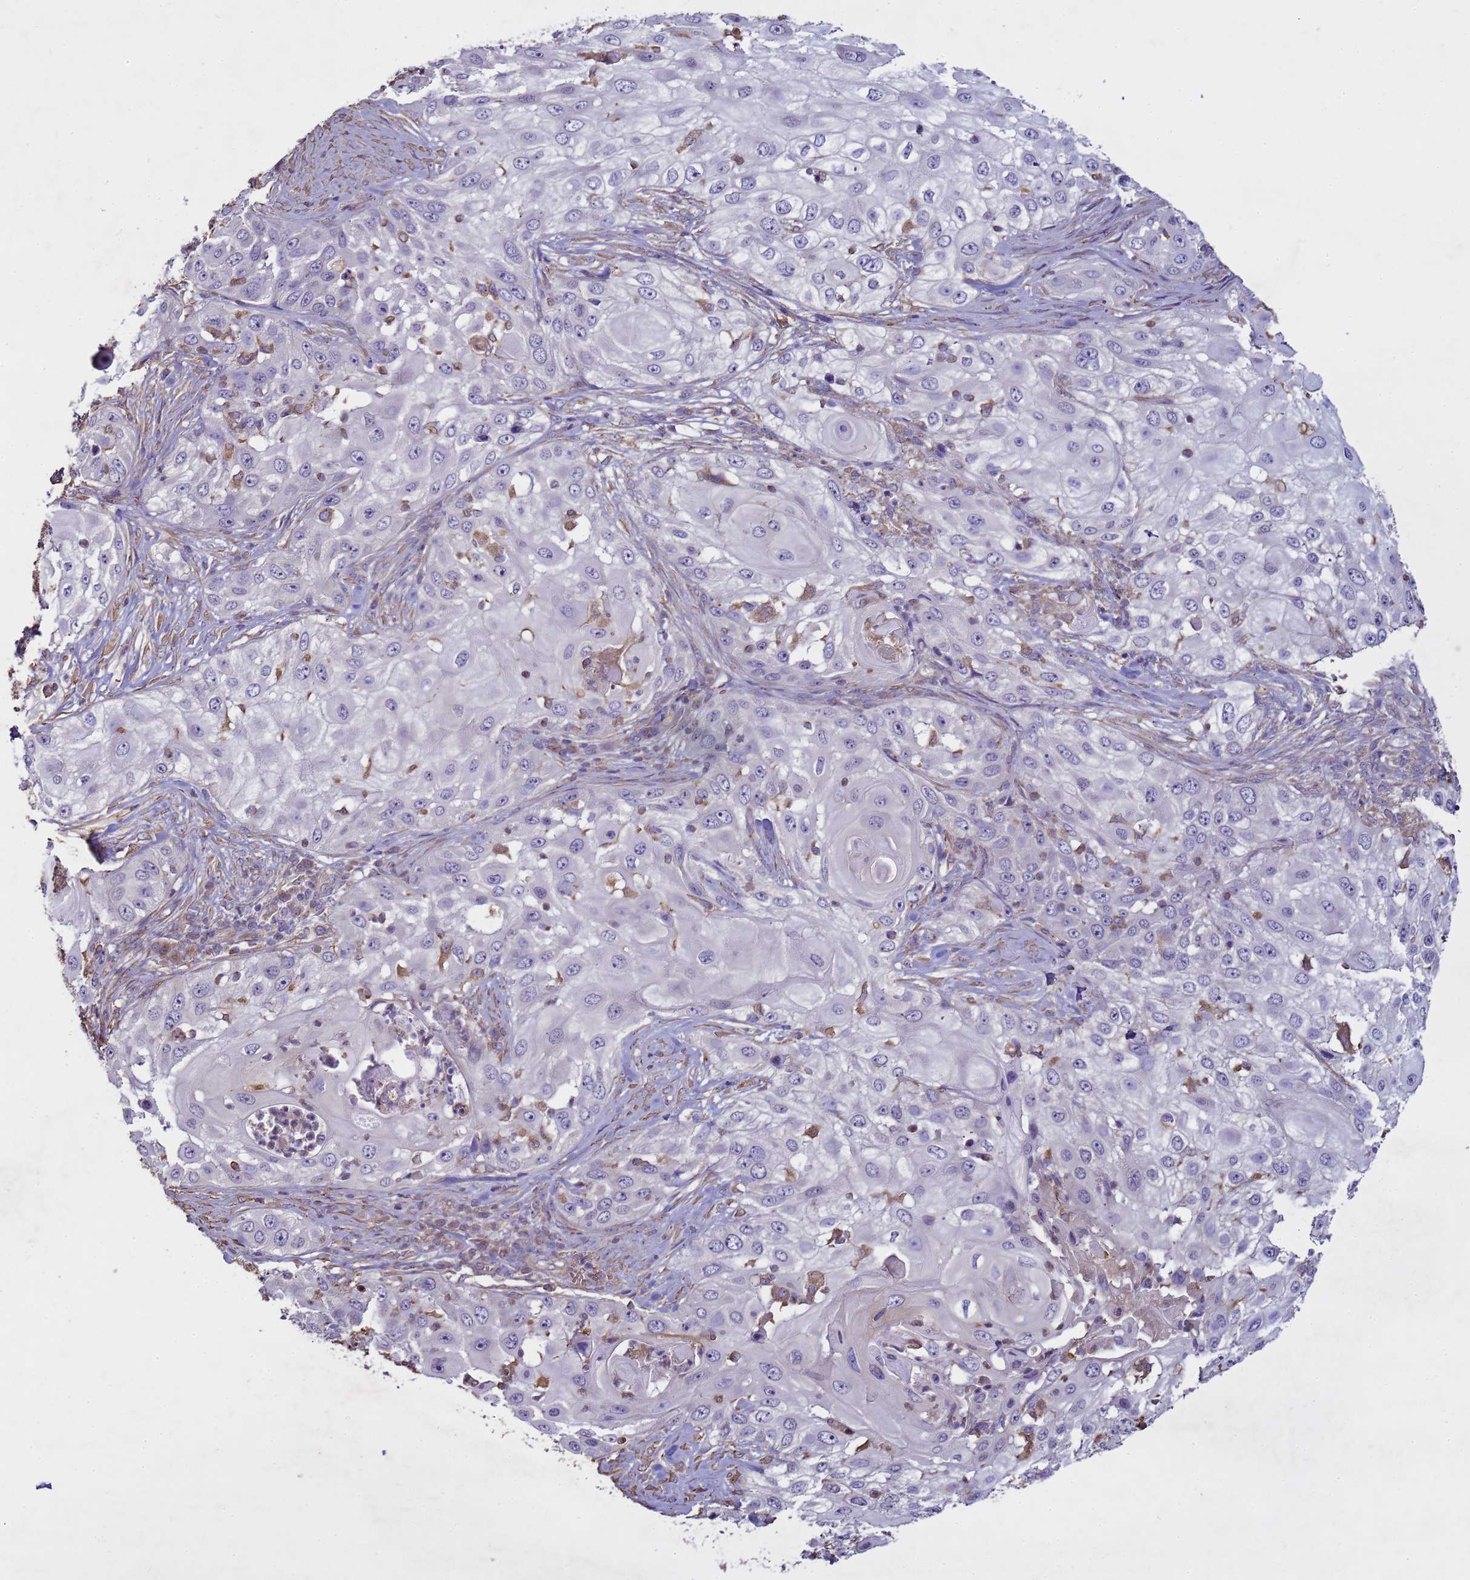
{"staining": {"intensity": "negative", "quantity": "none", "location": "none"}, "tissue": "skin cancer", "cell_type": "Tumor cells", "image_type": "cancer", "snomed": [{"axis": "morphology", "description": "Squamous cell carcinoma, NOS"}, {"axis": "topography", "description": "Skin"}], "caption": "High magnification brightfield microscopy of skin cancer stained with DAB (3,3'-diaminobenzidine) (brown) and counterstained with hematoxylin (blue): tumor cells show no significant staining.", "gene": "SGIP1", "patient": {"sex": "female", "age": 44}}